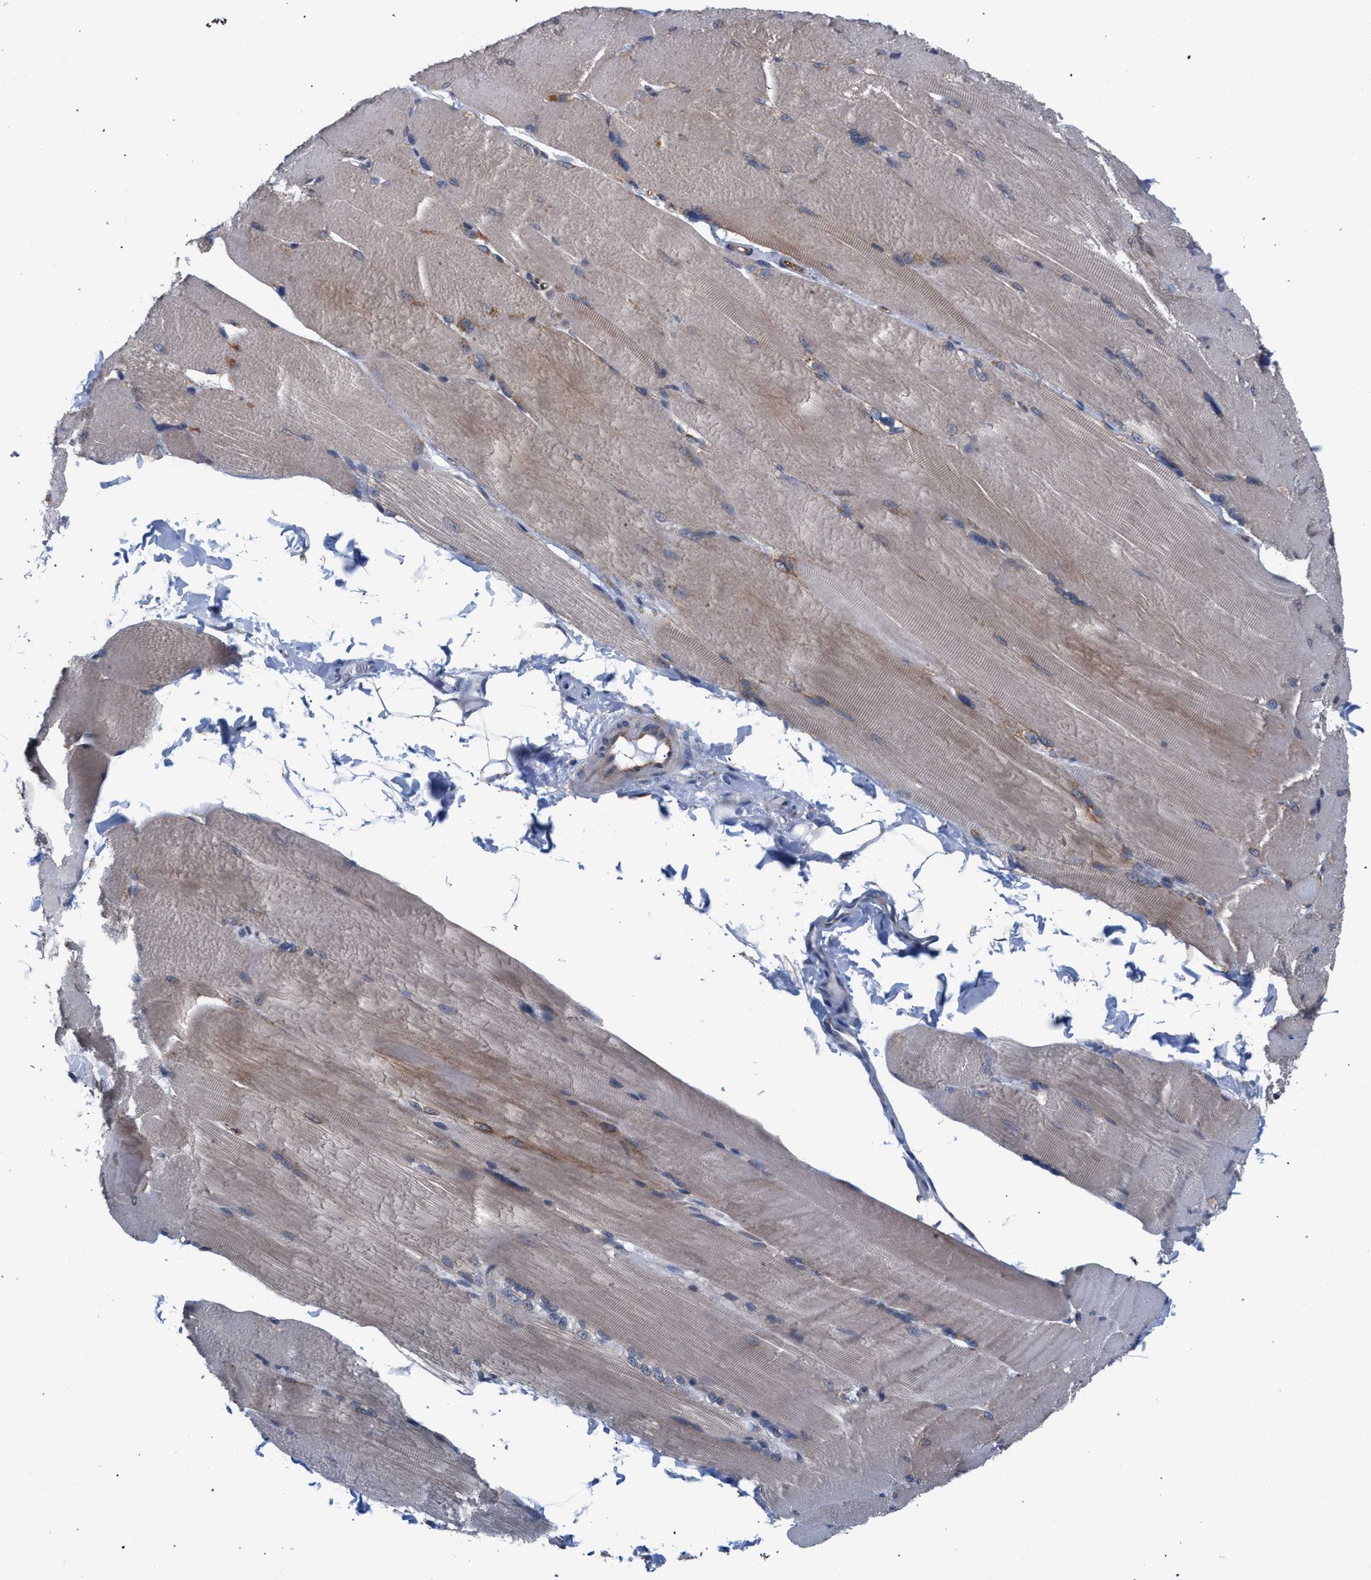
{"staining": {"intensity": "moderate", "quantity": "25%-75%", "location": "cytoplasmic/membranous"}, "tissue": "skeletal muscle", "cell_type": "Myocytes", "image_type": "normal", "snomed": [{"axis": "morphology", "description": "Normal tissue, NOS"}, {"axis": "topography", "description": "Skin"}, {"axis": "topography", "description": "Skeletal muscle"}], "caption": "Immunohistochemical staining of unremarkable human skeletal muscle shows 25%-75% levels of moderate cytoplasmic/membranous protein expression in approximately 25%-75% of myocytes. (DAB IHC, brown staining for protein, blue staining for nuclei).", "gene": "ARPC5L", "patient": {"sex": "male", "age": 83}}